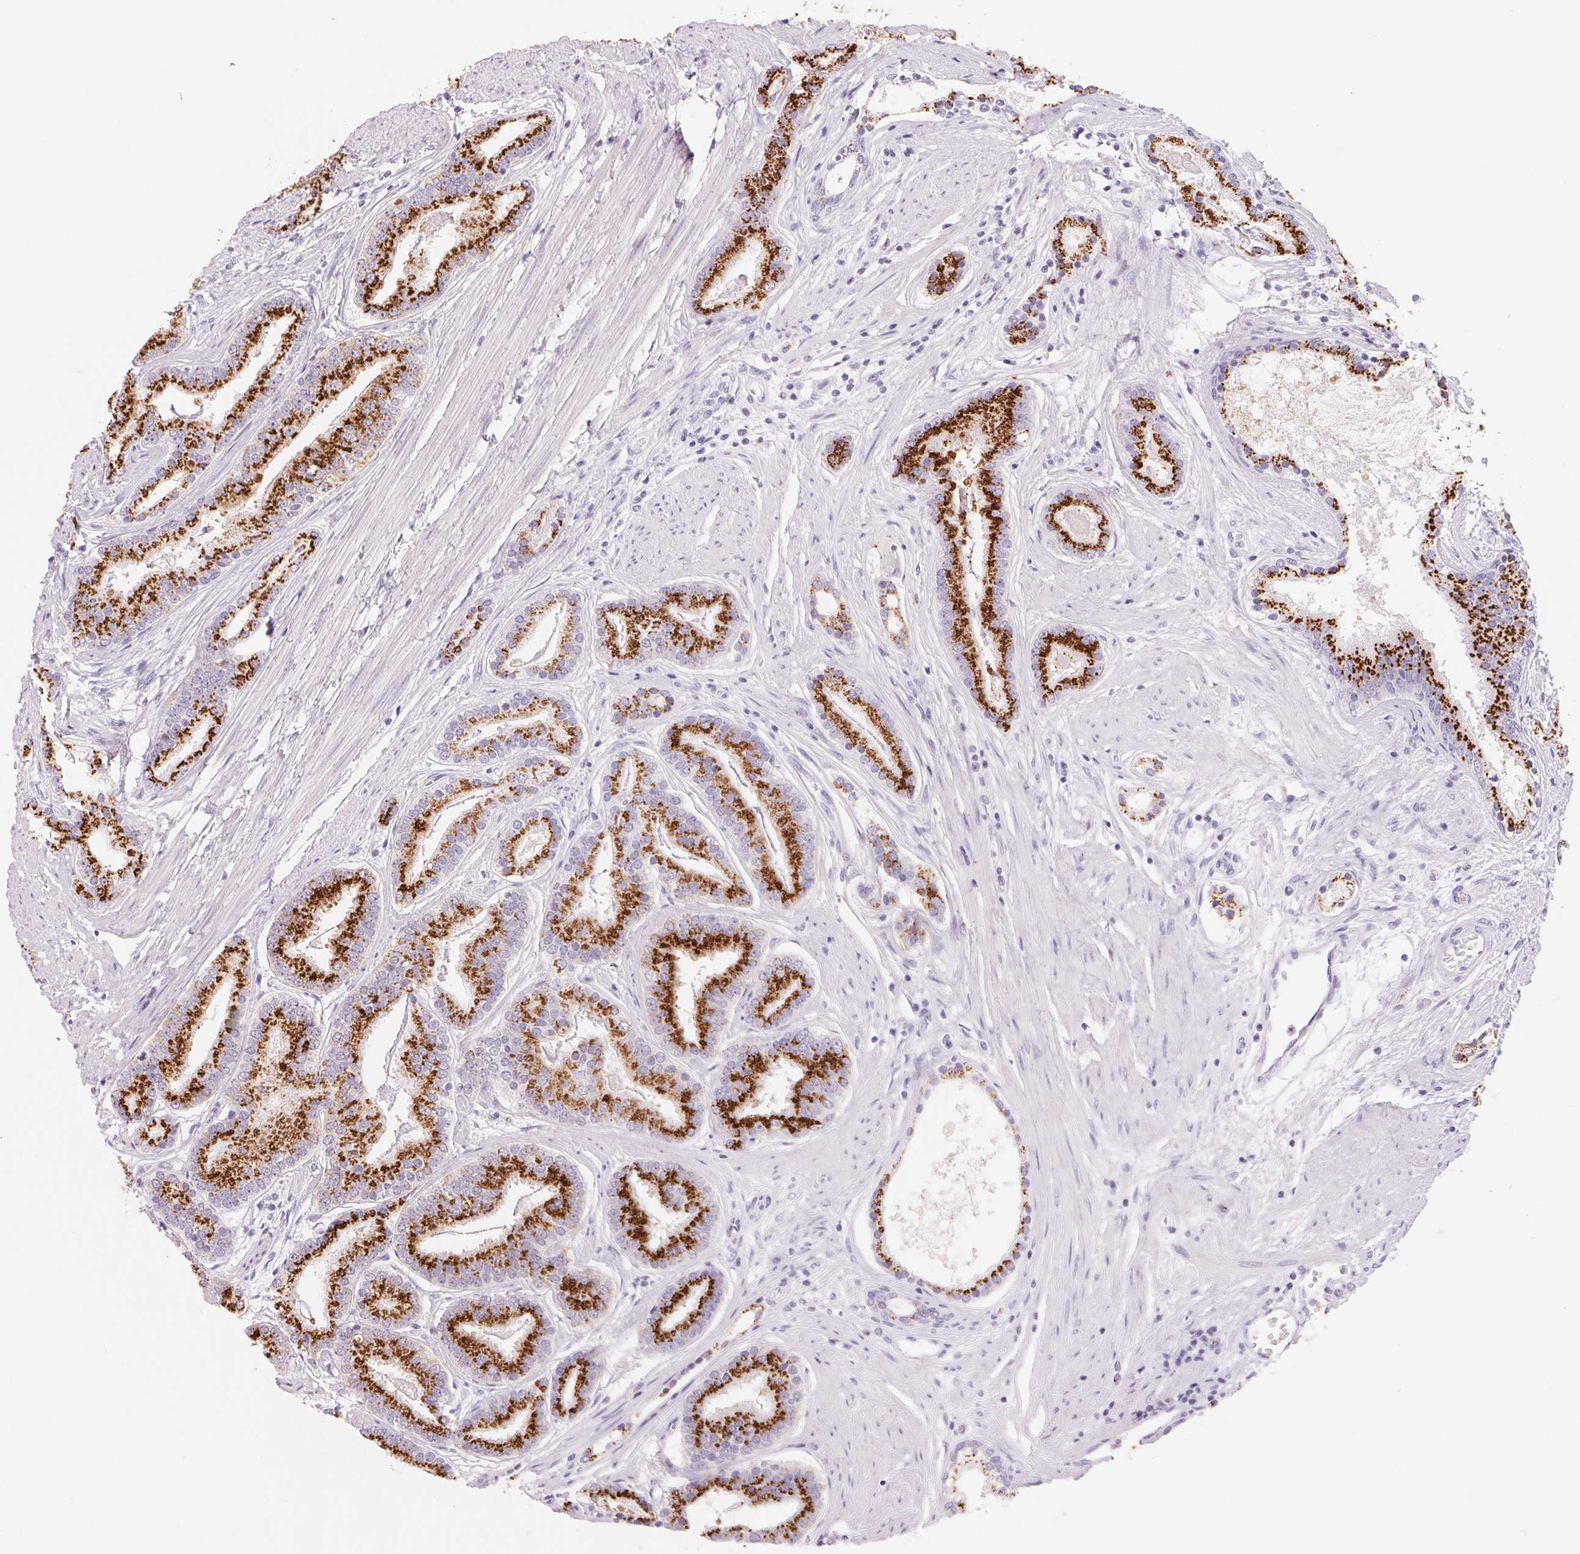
{"staining": {"intensity": "strong", "quantity": ">75%", "location": "cytoplasmic/membranous"}, "tissue": "prostate cancer", "cell_type": "Tumor cells", "image_type": "cancer", "snomed": [{"axis": "morphology", "description": "Adenocarcinoma, High grade"}, {"axis": "topography", "description": "Prostate"}], "caption": "IHC (DAB (3,3'-diaminobenzidine)) staining of human prostate cancer (high-grade adenocarcinoma) demonstrates strong cytoplasmic/membranous protein expression in approximately >75% of tumor cells.", "gene": "GALNT7", "patient": {"sex": "male", "age": 63}}